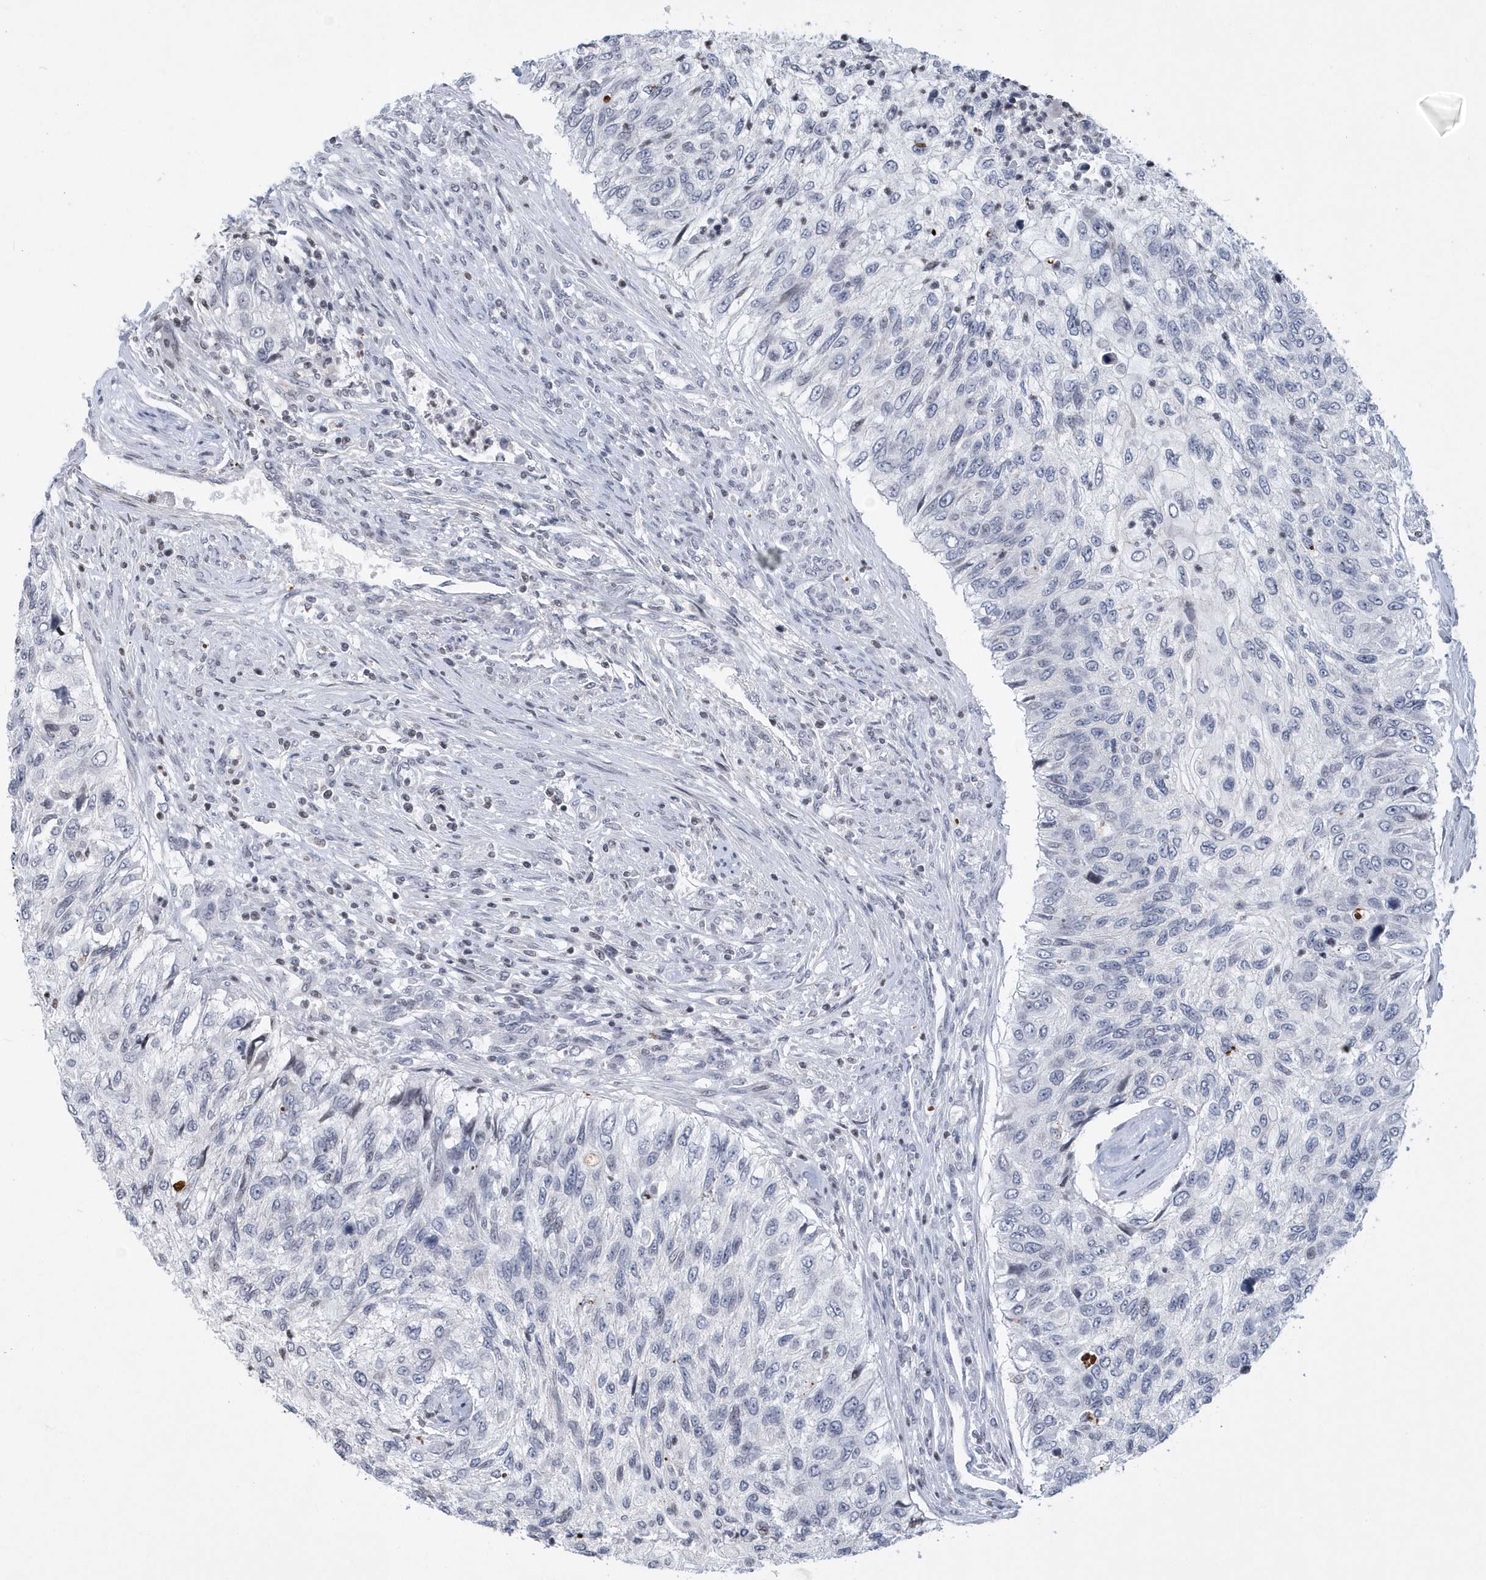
{"staining": {"intensity": "negative", "quantity": "none", "location": "none"}, "tissue": "urothelial cancer", "cell_type": "Tumor cells", "image_type": "cancer", "snomed": [{"axis": "morphology", "description": "Urothelial carcinoma, High grade"}, {"axis": "topography", "description": "Urinary bladder"}], "caption": "Tumor cells are negative for brown protein staining in urothelial cancer. (Stains: DAB IHC with hematoxylin counter stain, Microscopy: brightfield microscopy at high magnification).", "gene": "VWA5B2", "patient": {"sex": "female", "age": 60}}